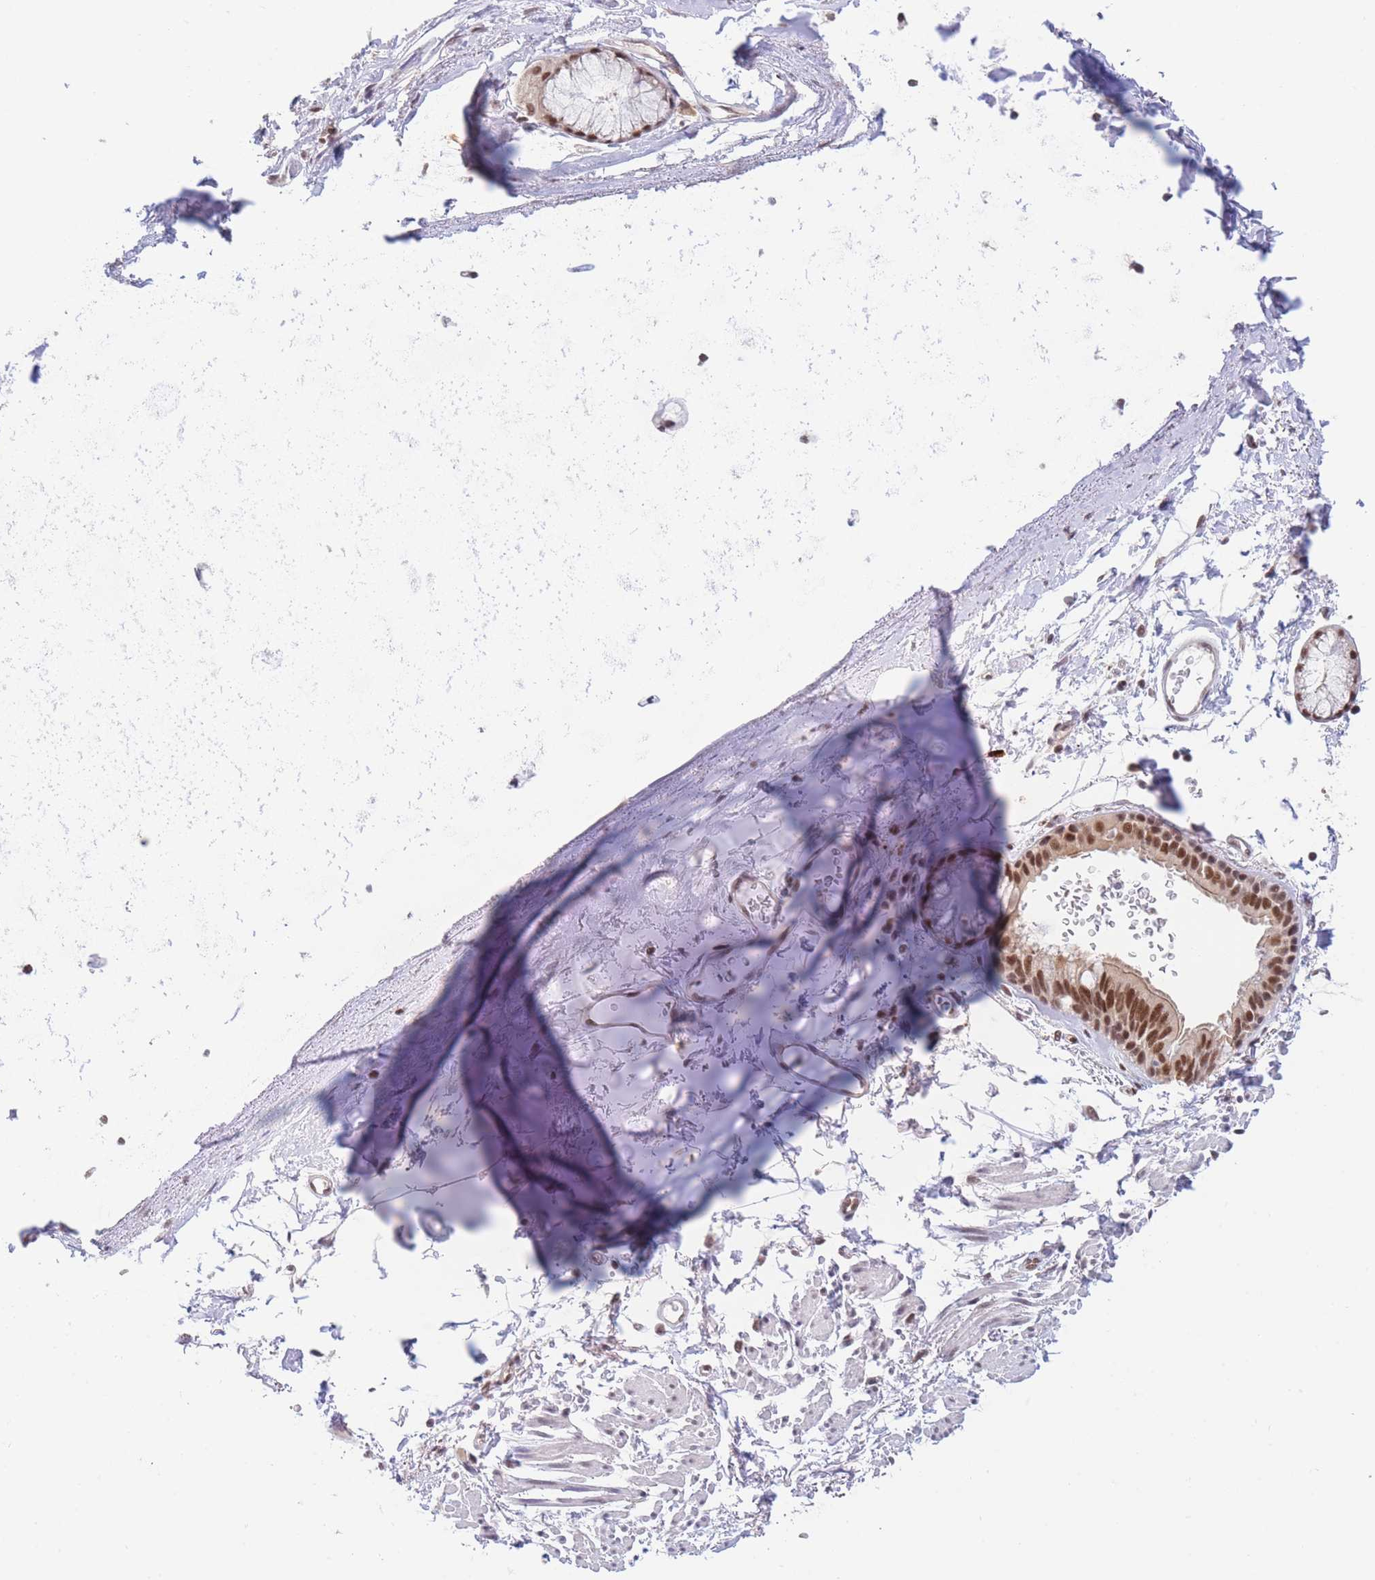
{"staining": {"intensity": "negative", "quantity": "none", "location": "none"}, "tissue": "adipose tissue", "cell_type": "Adipocytes", "image_type": "normal", "snomed": [{"axis": "morphology", "description": "Normal tissue, NOS"}, {"axis": "topography", "description": "Cartilage tissue"}], "caption": "Histopathology image shows no significant protein expression in adipocytes of benign adipose tissue. (Brightfield microscopy of DAB (3,3'-diaminobenzidine) immunohistochemistry (IHC) at high magnification).", "gene": "SMAD9", "patient": {"sex": "male", "age": 73}}